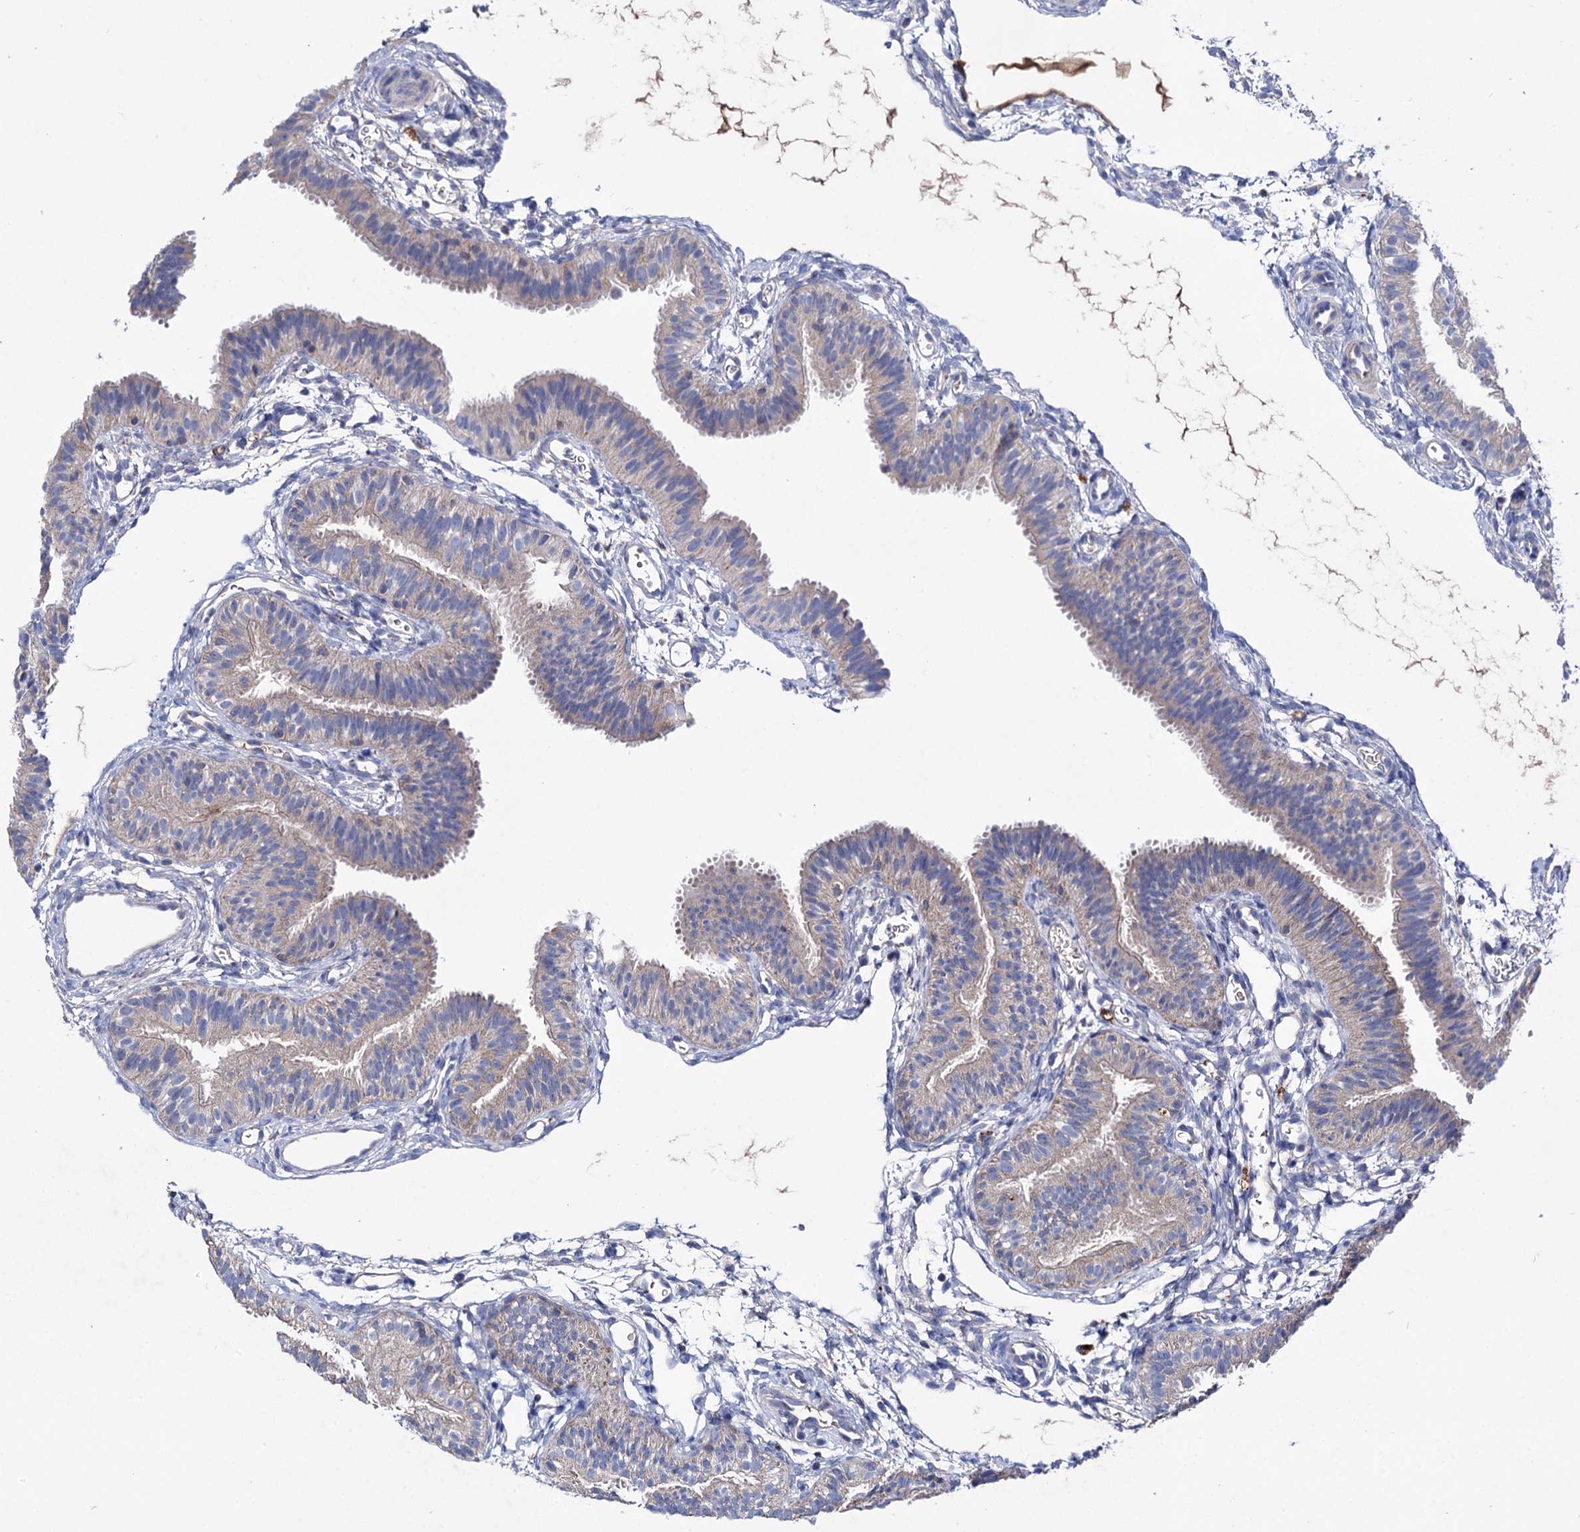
{"staining": {"intensity": "weak", "quantity": "<25%", "location": "cytoplasmic/membranous"}, "tissue": "fallopian tube", "cell_type": "Glandular cells", "image_type": "normal", "snomed": [{"axis": "morphology", "description": "Normal tissue, NOS"}, {"axis": "topography", "description": "Fallopian tube"}], "caption": "High magnification brightfield microscopy of benign fallopian tube stained with DAB (brown) and counterstained with hematoxylin (blue): glandular cells show no significant positivity. (DAB immunohistochemistry (IHC) visualized using brightfield microscopy, high magnification).", "gene": "CLPB", "patient": {"sex": "female", "age": 35}}